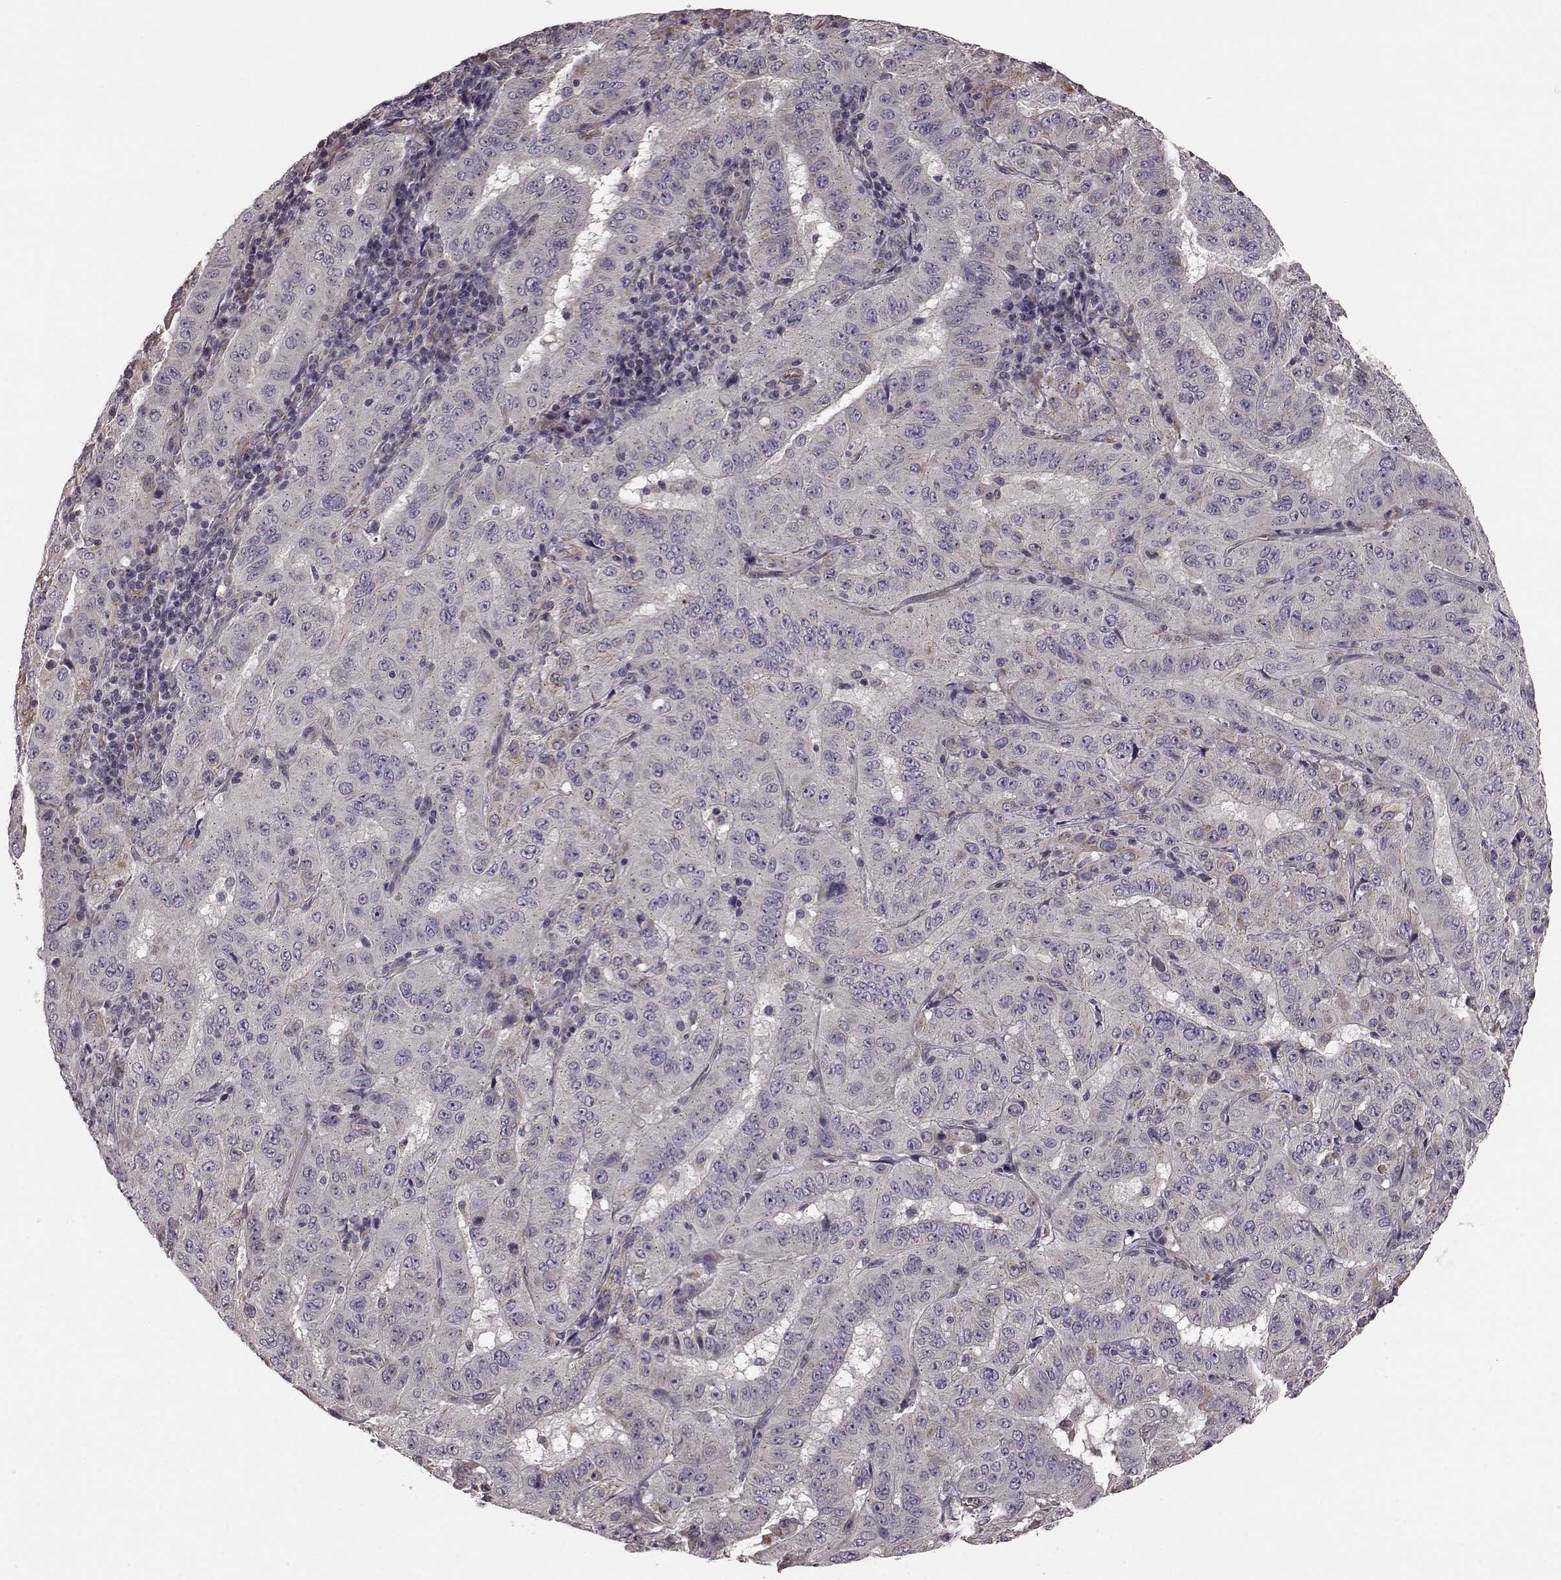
{"staining": {"intensity": "negative", "quantity": "none", "location": "none"}, "tissue": "pancreatic cancer", "cell_type": "Tumor cells", "image_type": "cancer", "snomed": [{"axis": "morphology", "description": "Adenocarcinoma, NOS"}, {"axis": "topography", "description": "Pancreas"}], "caption": "Immunohistochemistry of human pancreatic cancer reveals no positivity in tumor cells.", "gene": "NTF3", "patient": {"sex": "male", "age": 63}}